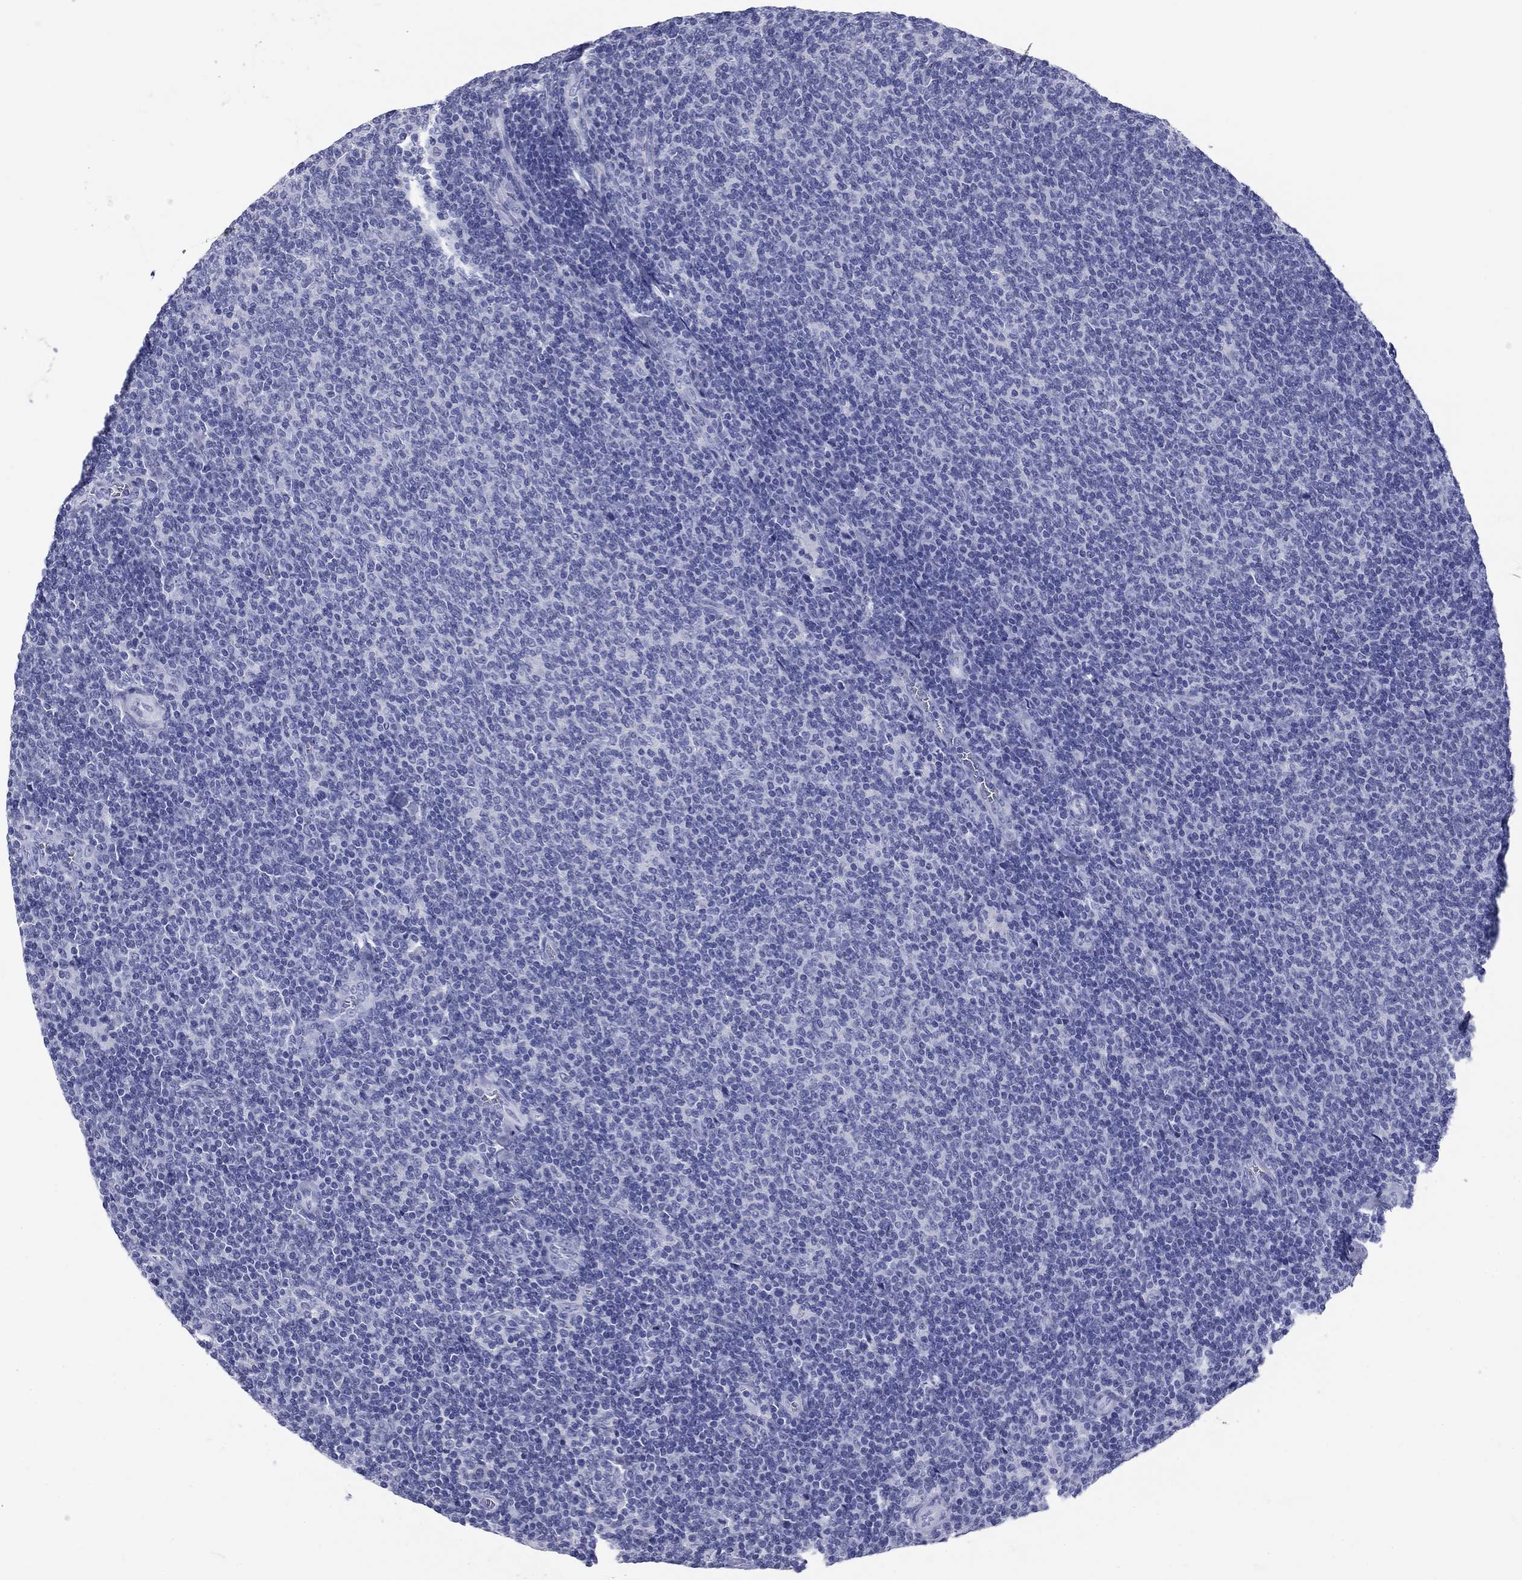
{"staining": {"intensity": "negative", "quantity": "none", "location": "none"}, "tissue": "lymphoma", "cell_type": "Tumor cells", "image_type": "cancer", "snomed": [{"axis": "morphology", "description": "Malignant lymphoma, non-Hodgkin's type, Low grade"}, {"axis": "topography", "description": "Lymph node"}], "caption": "The immunohistochemistry (IHC) image has no significant expression in tumor cells of low-grade malignant lymphoma, non-Hodgkin's type tissue. (Immunohistochemistry, brightfield microscopy, high magnification).", "gene": "NPPA", "patient": {"sex": "male", "age": 52}}